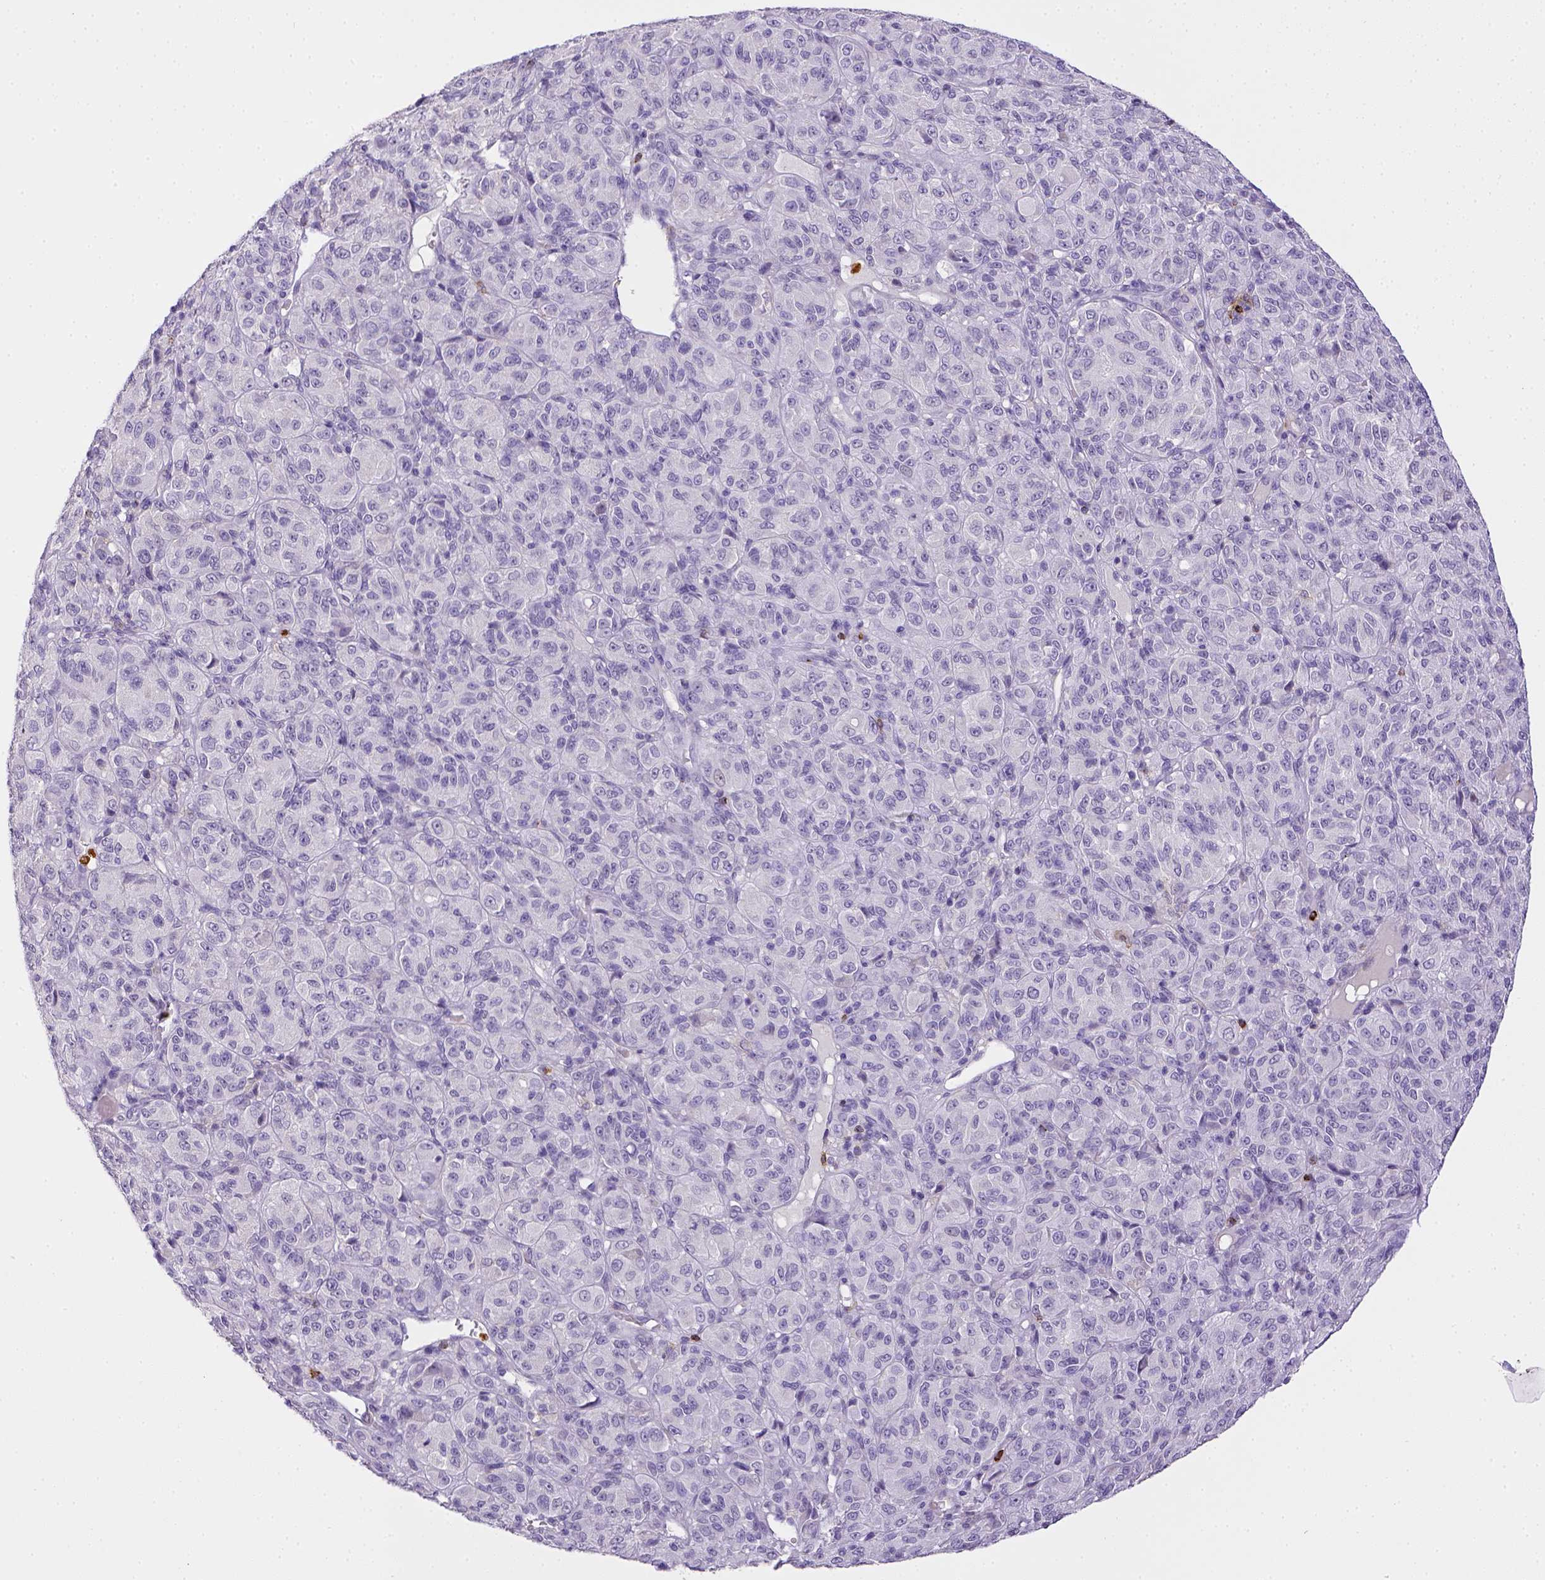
{"staining": {"intensity": "negative", "quantity": "none", "location": "none"}, "tissue": "melanoma", "cell_type": "Tumor cells", "image_type": "cancer", "snomed": [{"axis": "morphology", "description": "Malignant melanoma, Metastatic site"}, {"axis": "topography", "description": "Brain"}], "caption": "An image of malignant melanoma (metastatic site) stained for a protein displays no brown staining in tumor cells.", "gene": "ITGAM", "patient": {"sex": "female", "age": 56}}